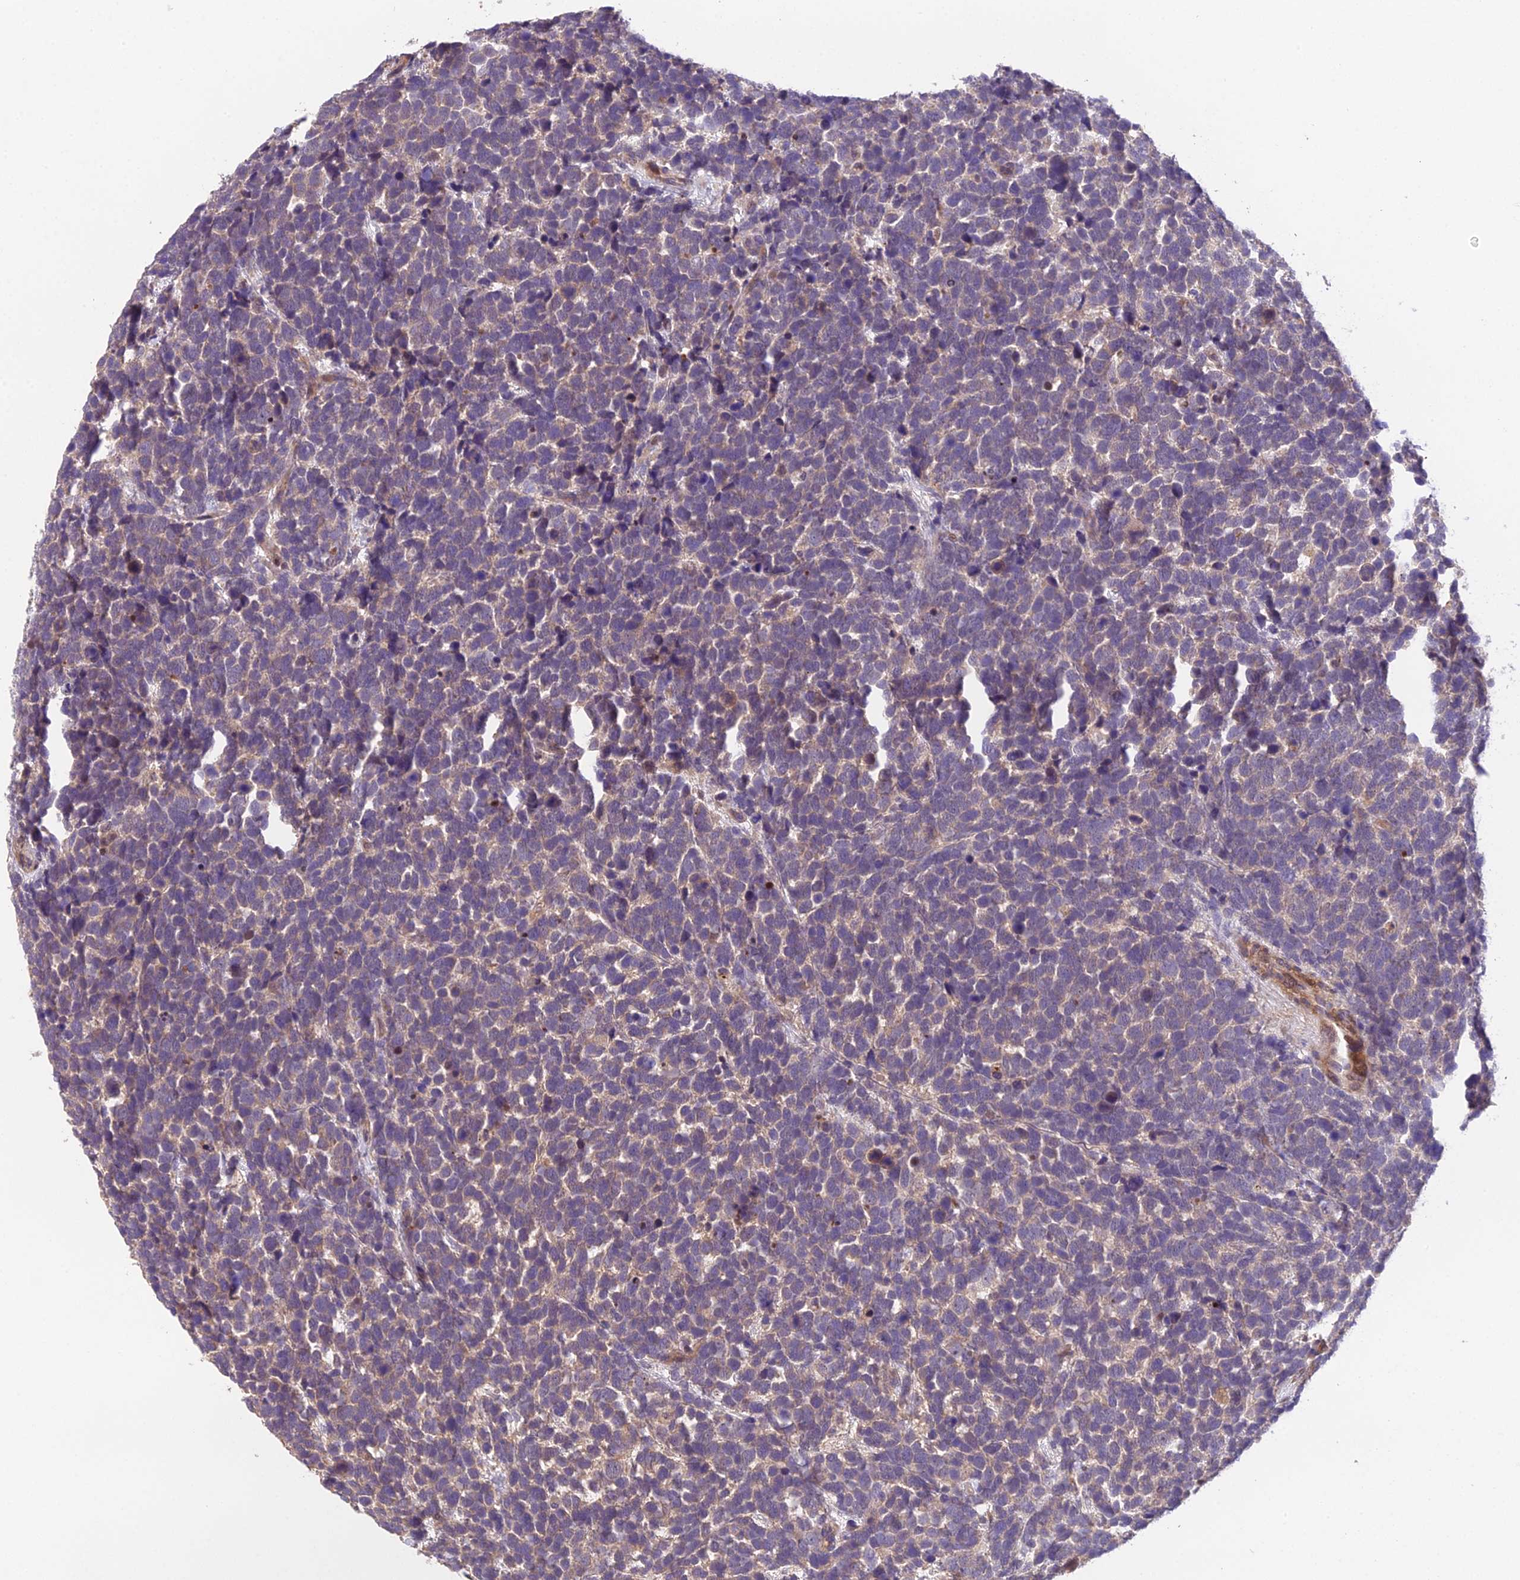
{"staining": {"intensity": "negative", "quantity": "none", "location": "none"}, "tissue": "urothelial cancer", "cell_type": "Tumor cells", "image_type": "cancer", "snomed": [{"axis": "morphology", "description": "Urothelial carcinoma, High grade"}, {"axis": "topography", "description": "Urinary bladder"}], "caption": "Immunohistochemistry histopathology image of neoplastic tissue: urothelial cancer stained with DAB (3,3'-diaminobenzidine) reveals no significant protein staining in tumor cells.", "gene": "PUS10", "patient": {"sex": "female", "age": 82}}